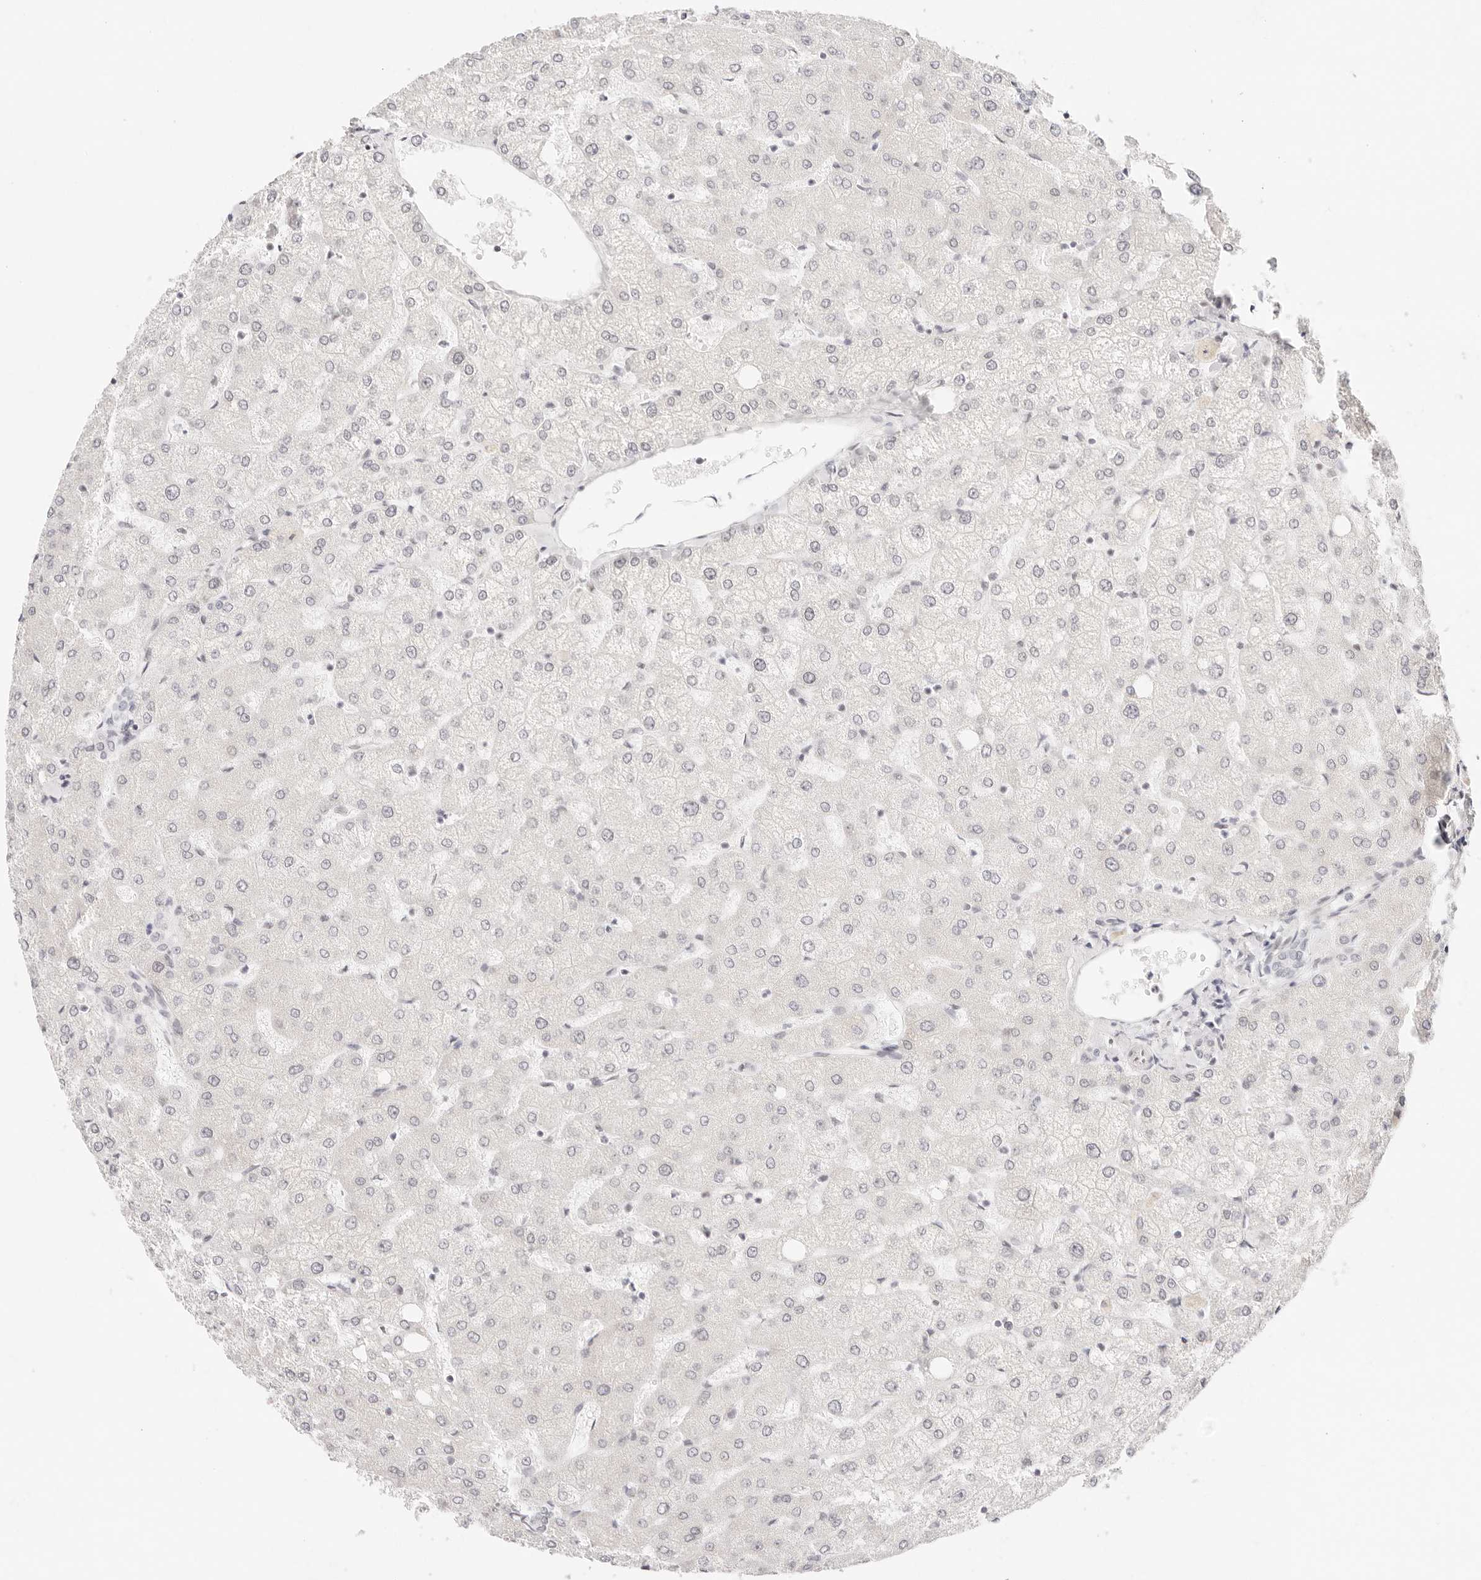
{"staining": {"intensity": "negative", "quantity": "none", "location": "none"}, "tissue": "liver", "cell_type": "Cholangiocytes", "image_type": "normal", "snomed": [{"axis": "morphology", "description": "Normal tissue, NOS"}, {"axis": "topography", "description": "Liver"}], "caption": "The image displays no staining of cholangiocytes in unremarkable liver.", "gene": "ZC3H11A", "patient": {"sex": "female", "age": 54}}